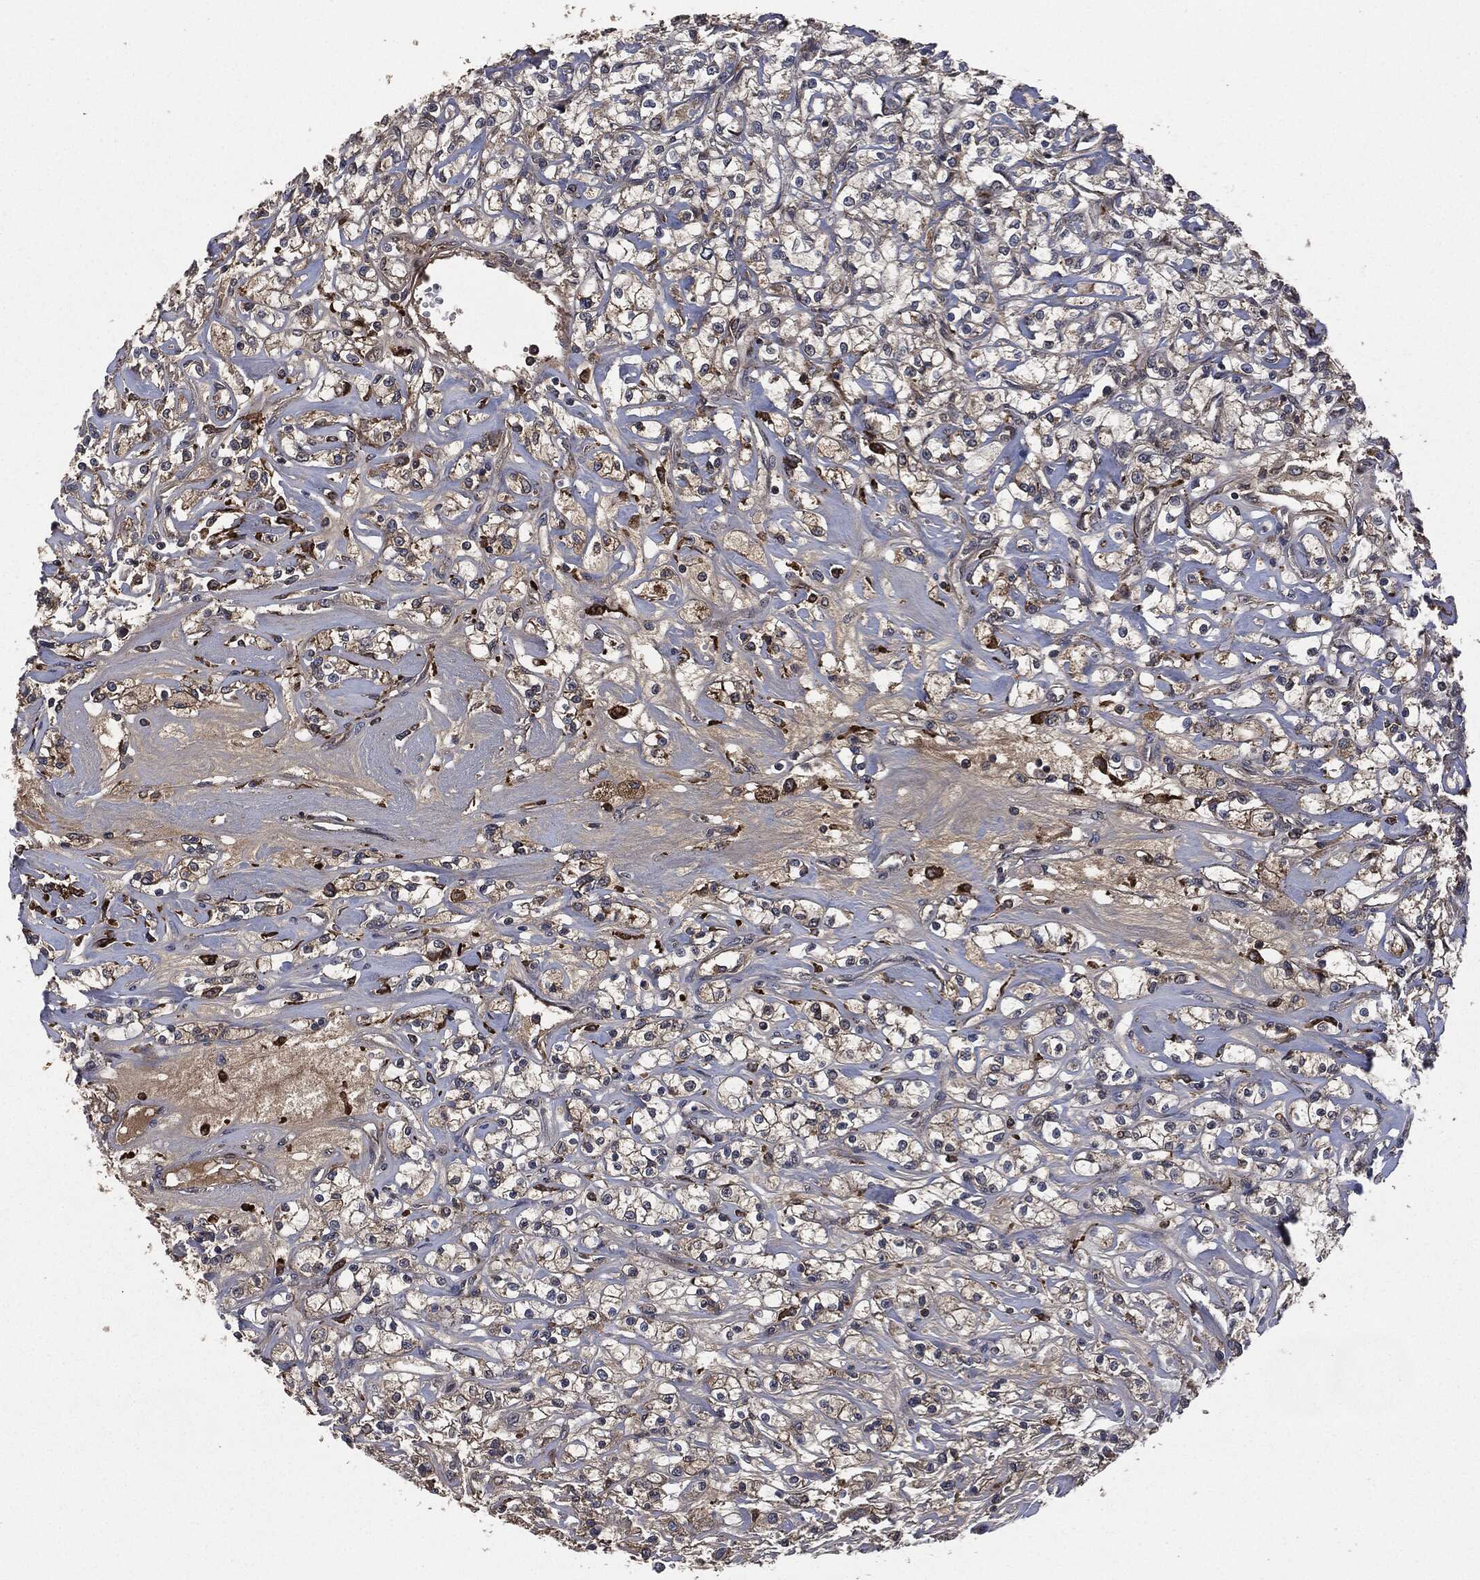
{"staining": {"intensity": "negative", "quantity": "none", "location": "none"}, "tissue": "renal cancer", "cell_type": "Tumor cells", "image_type": "cancer", "snomed": [{"axis": "morphology", "description": "Adenocarcinoma, NOS"}, {"axis": "topography", "description": "Kidney"}], "caption": "Human renal cancer stained for a protein using immunohistochemistry (IHC) displays no positivity in tumor cells.", "gene": "CRABP2", "patient": {"sex": "female", "age": 59}}